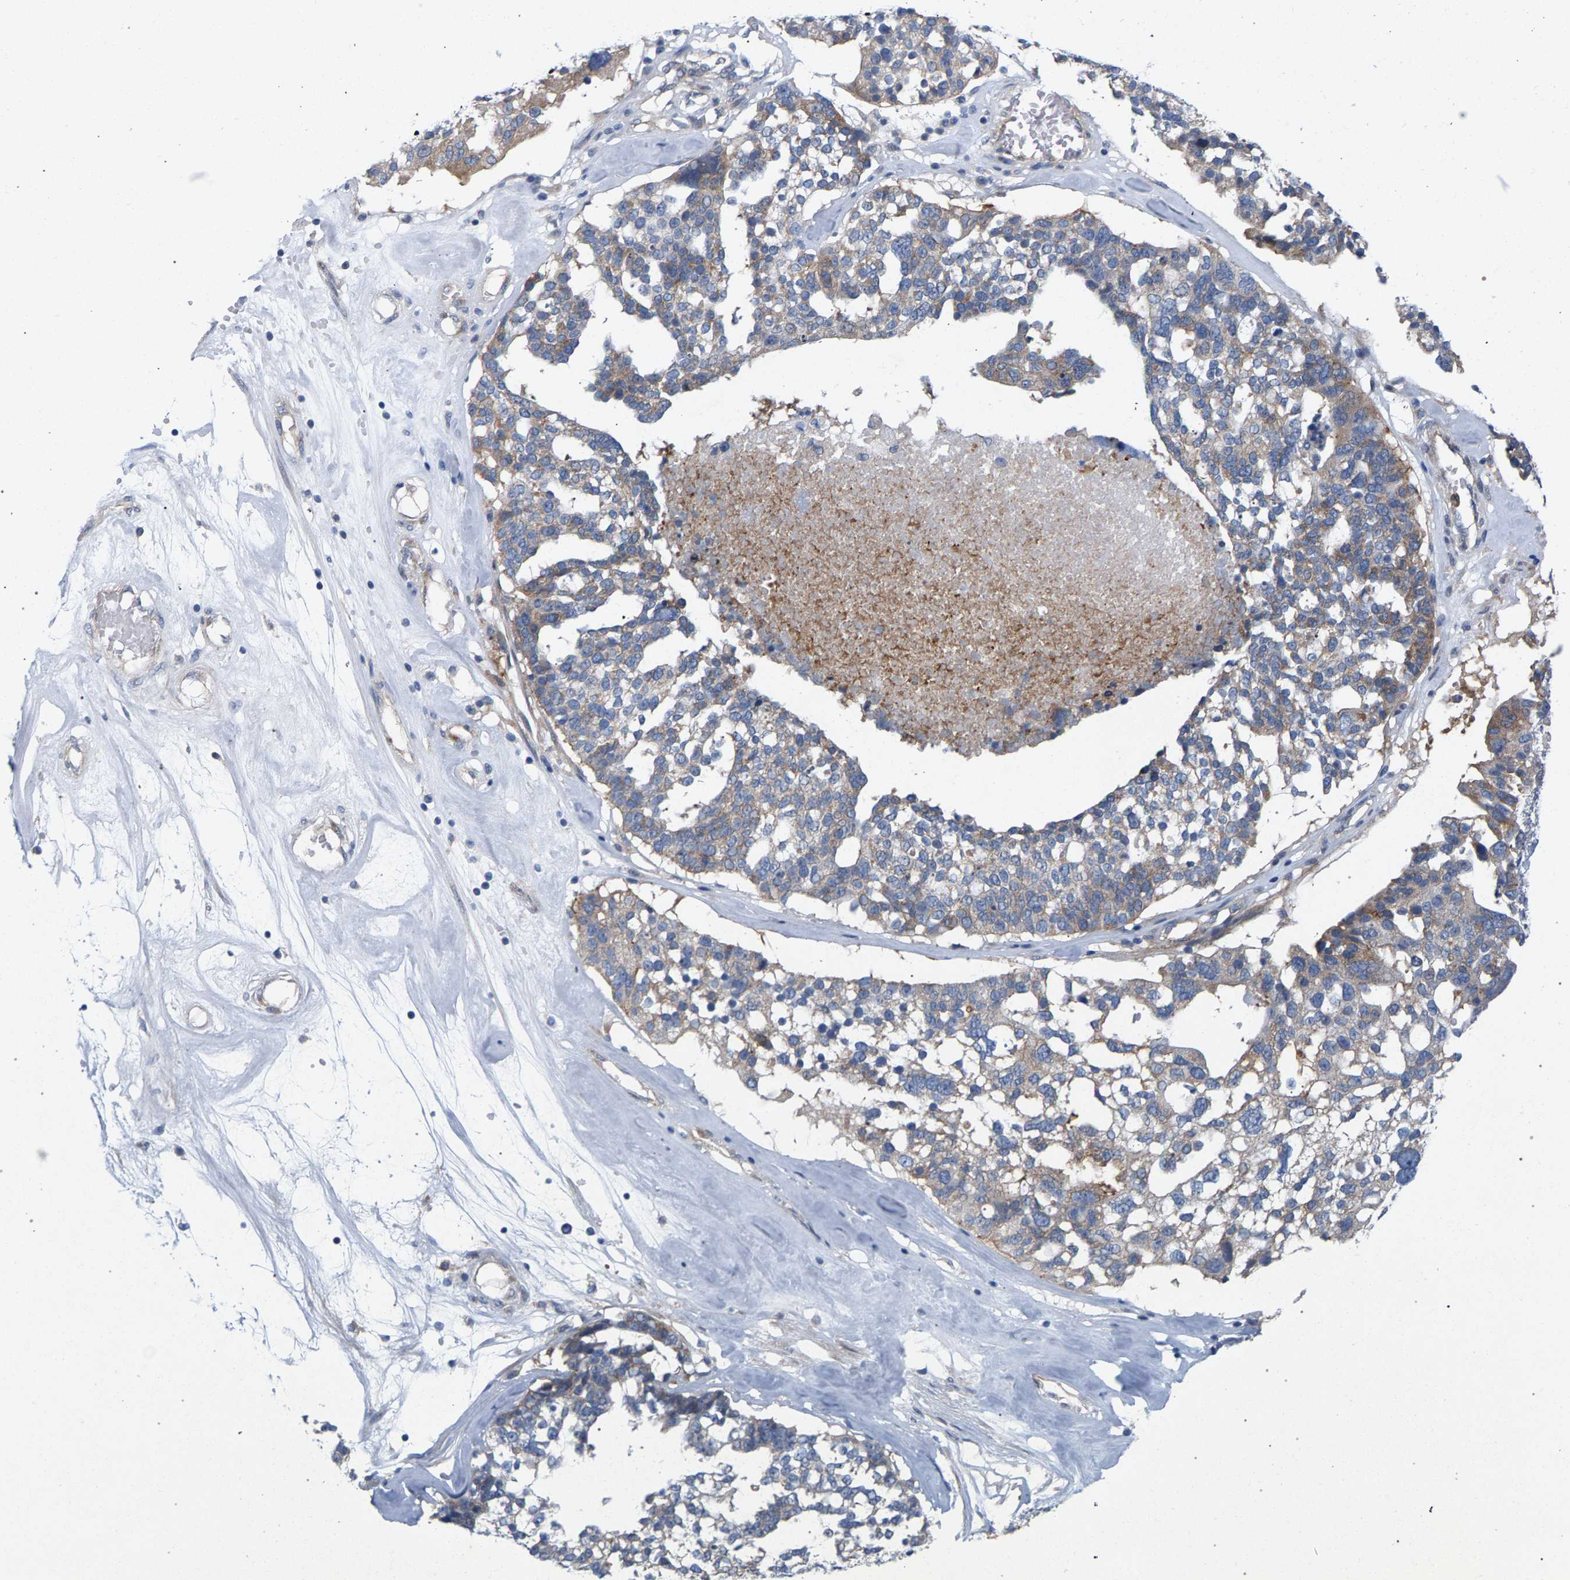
{"staining": {"intensity": "weak", "quantity": "<25%", "location": "cytoplasmic/membranous"}, "tissue": "ovarian cancer", "cell_type": "Tumor cells", "image_type": "cancer", "snomed": [{"axis": "morphology", "description": "Cystadenocarcinoma, serous, NOS"}, {"axis": "topography", "description": "Ovary"}], "caption": "This photomicrograph is of ovarian cancer (serous cystadenocarcinoma) stained with immunohistochemistry (IHC) to label a protein in brown with the nuclei are counter-stained blue. There is no positivity in tumor cells. Brightfield microscopy of IHC stained with DAB (brown) and hematoxylin (blue), captured at high magnification.", "gene": "MAMDC2", "patient": {"sex": "female", "age": 59}}